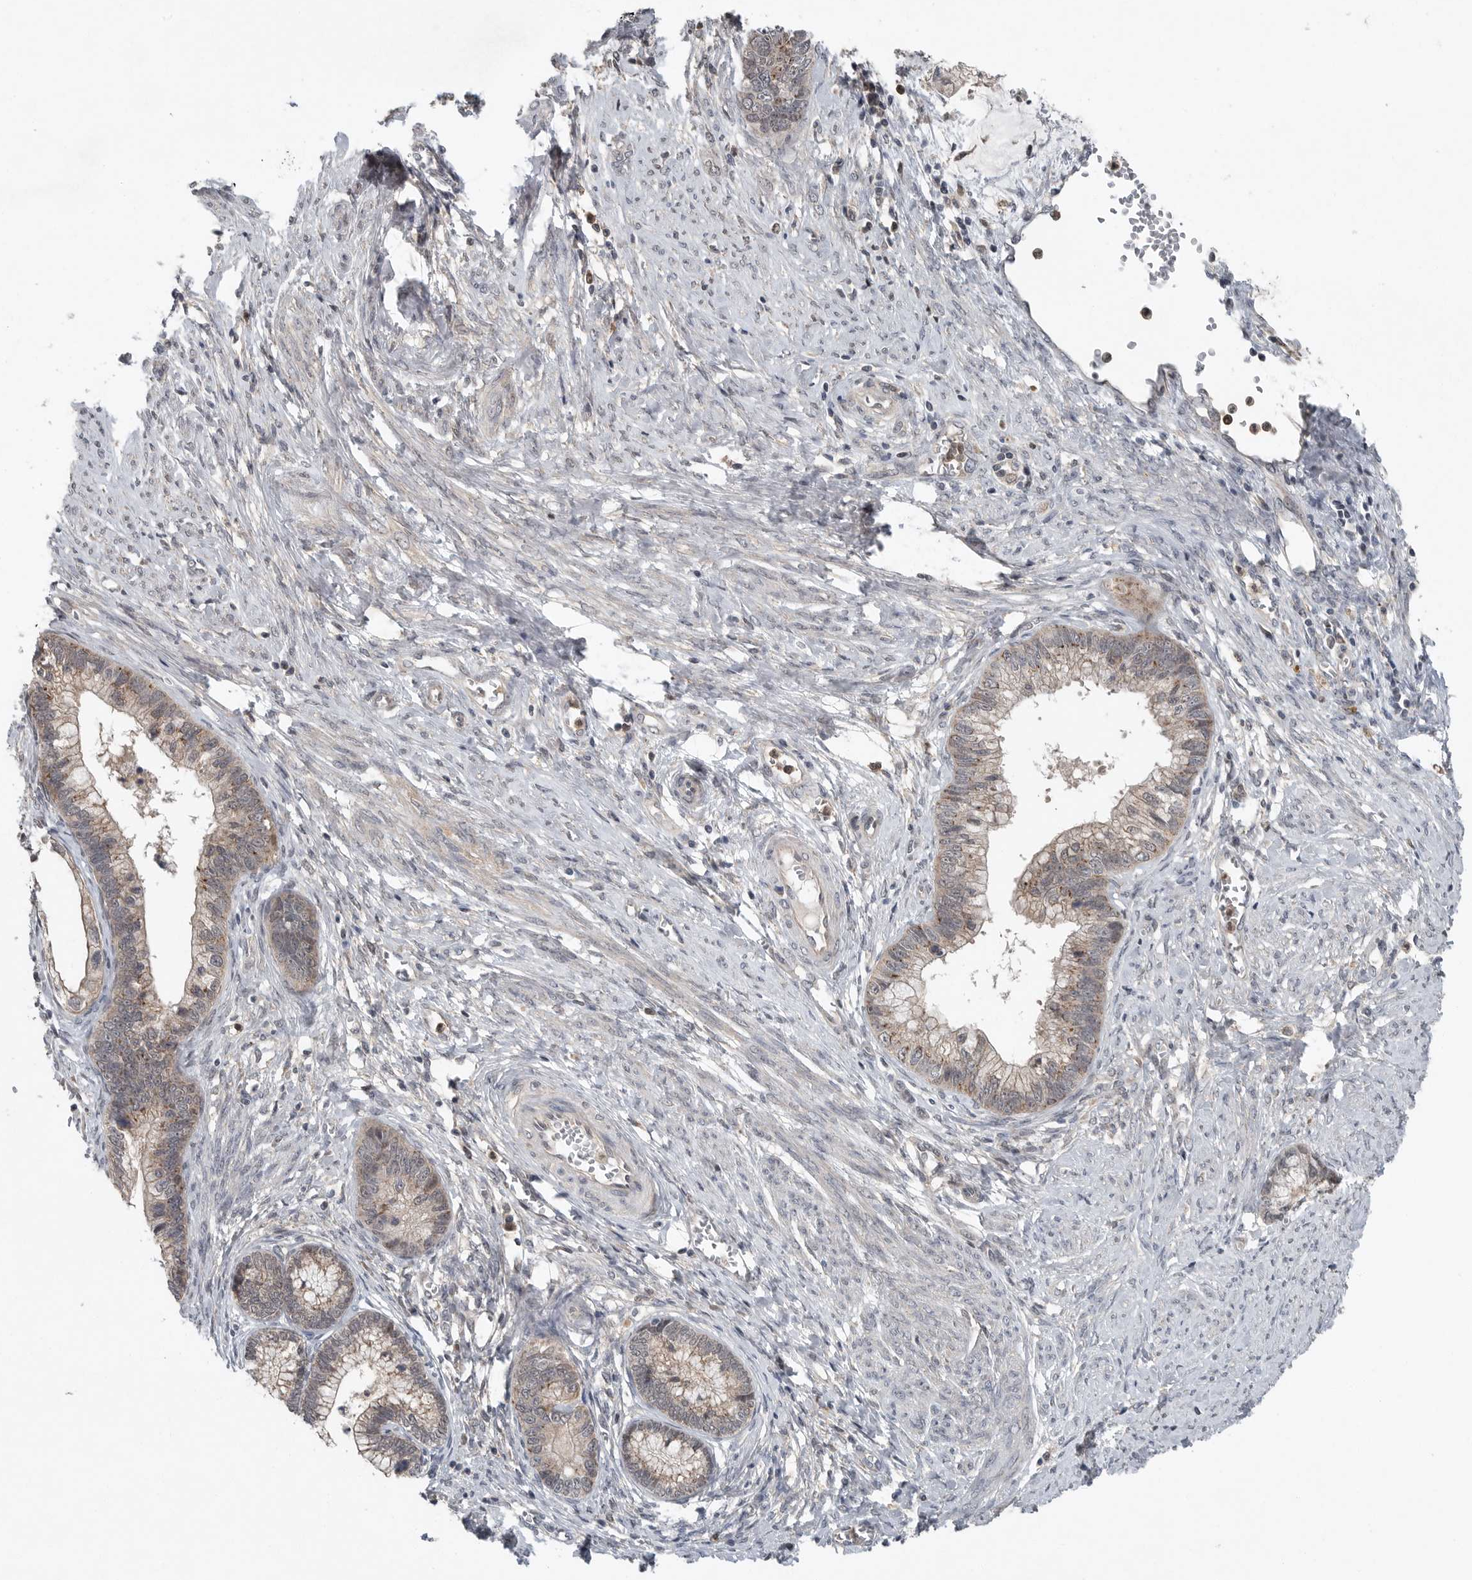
{"staining": {"intensity": "weak", "quantity": ">75%", "location": "cytoplasmic/membranous"}, "tissue": "cervical cancer", "cell_type": "Tumor cells", "image_type": "cancer", "snomed": [{"axis": "morphology", "description": "Adenocarcinoma, NOS"}, {"axis": "topography", "description": "Cervix"}], "caption": "Brown immunohistochemical staining in adenocarcinoma (cervical) reveals weak cytoplasmic/membranous positivity in about >75% of tumor cells.", "gene": "SCP2", "patient": {"sex": "female", "age": 44}}